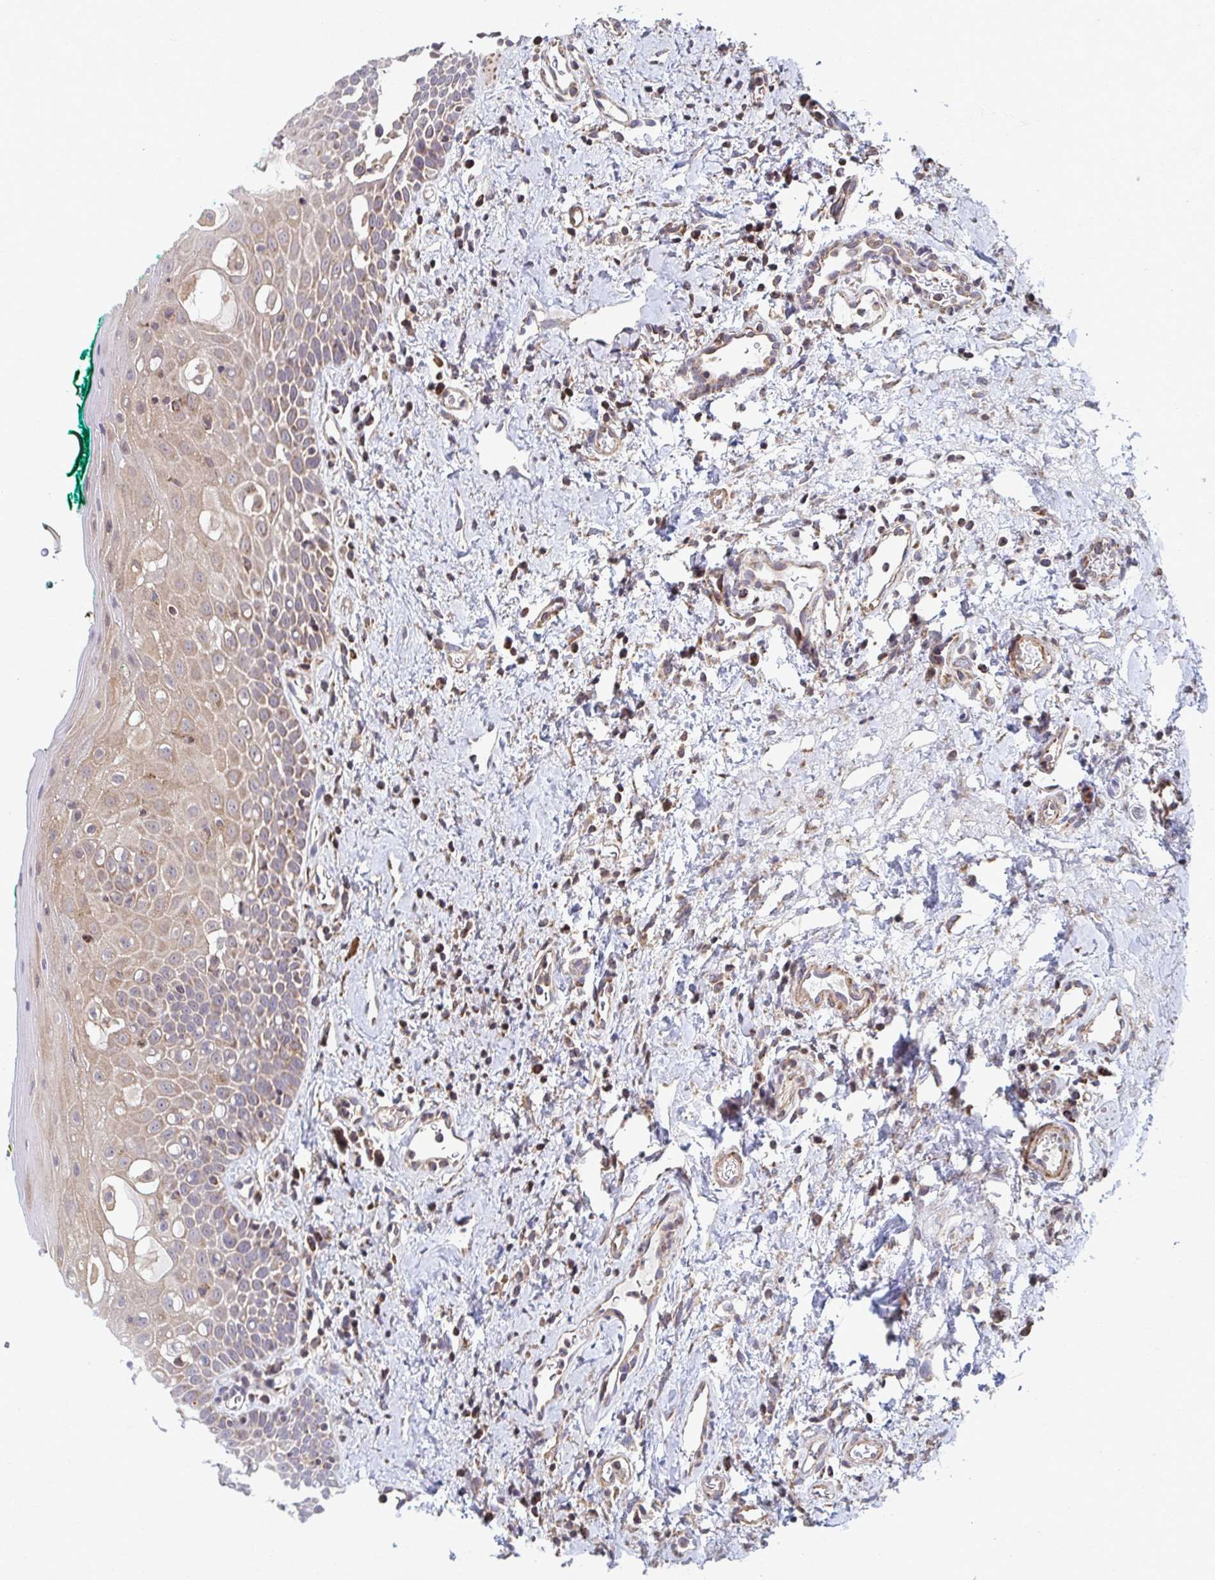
{"staining": {"intensity": "weak", "quantity": ">75%", "location": "cytoplasmic/membranous"}, "tissue": "oral mucosa", "cell_type": "Squamous epithelial cells", "image_type": "normal", "snomed": [{"axis": "morphology", "description": "Normal tissue, NOS"}, {"axis": "topography", "description": "Oral tissue"}], "caption": "Immunohistochemical staining of benign human oral mucosa reveals low levels of weak cytoplasmic/membranous positivity in about >75% of squamous epithelial cells.", "gene": "KLHL34", "patient": {"sex": "female", "age": 70}}